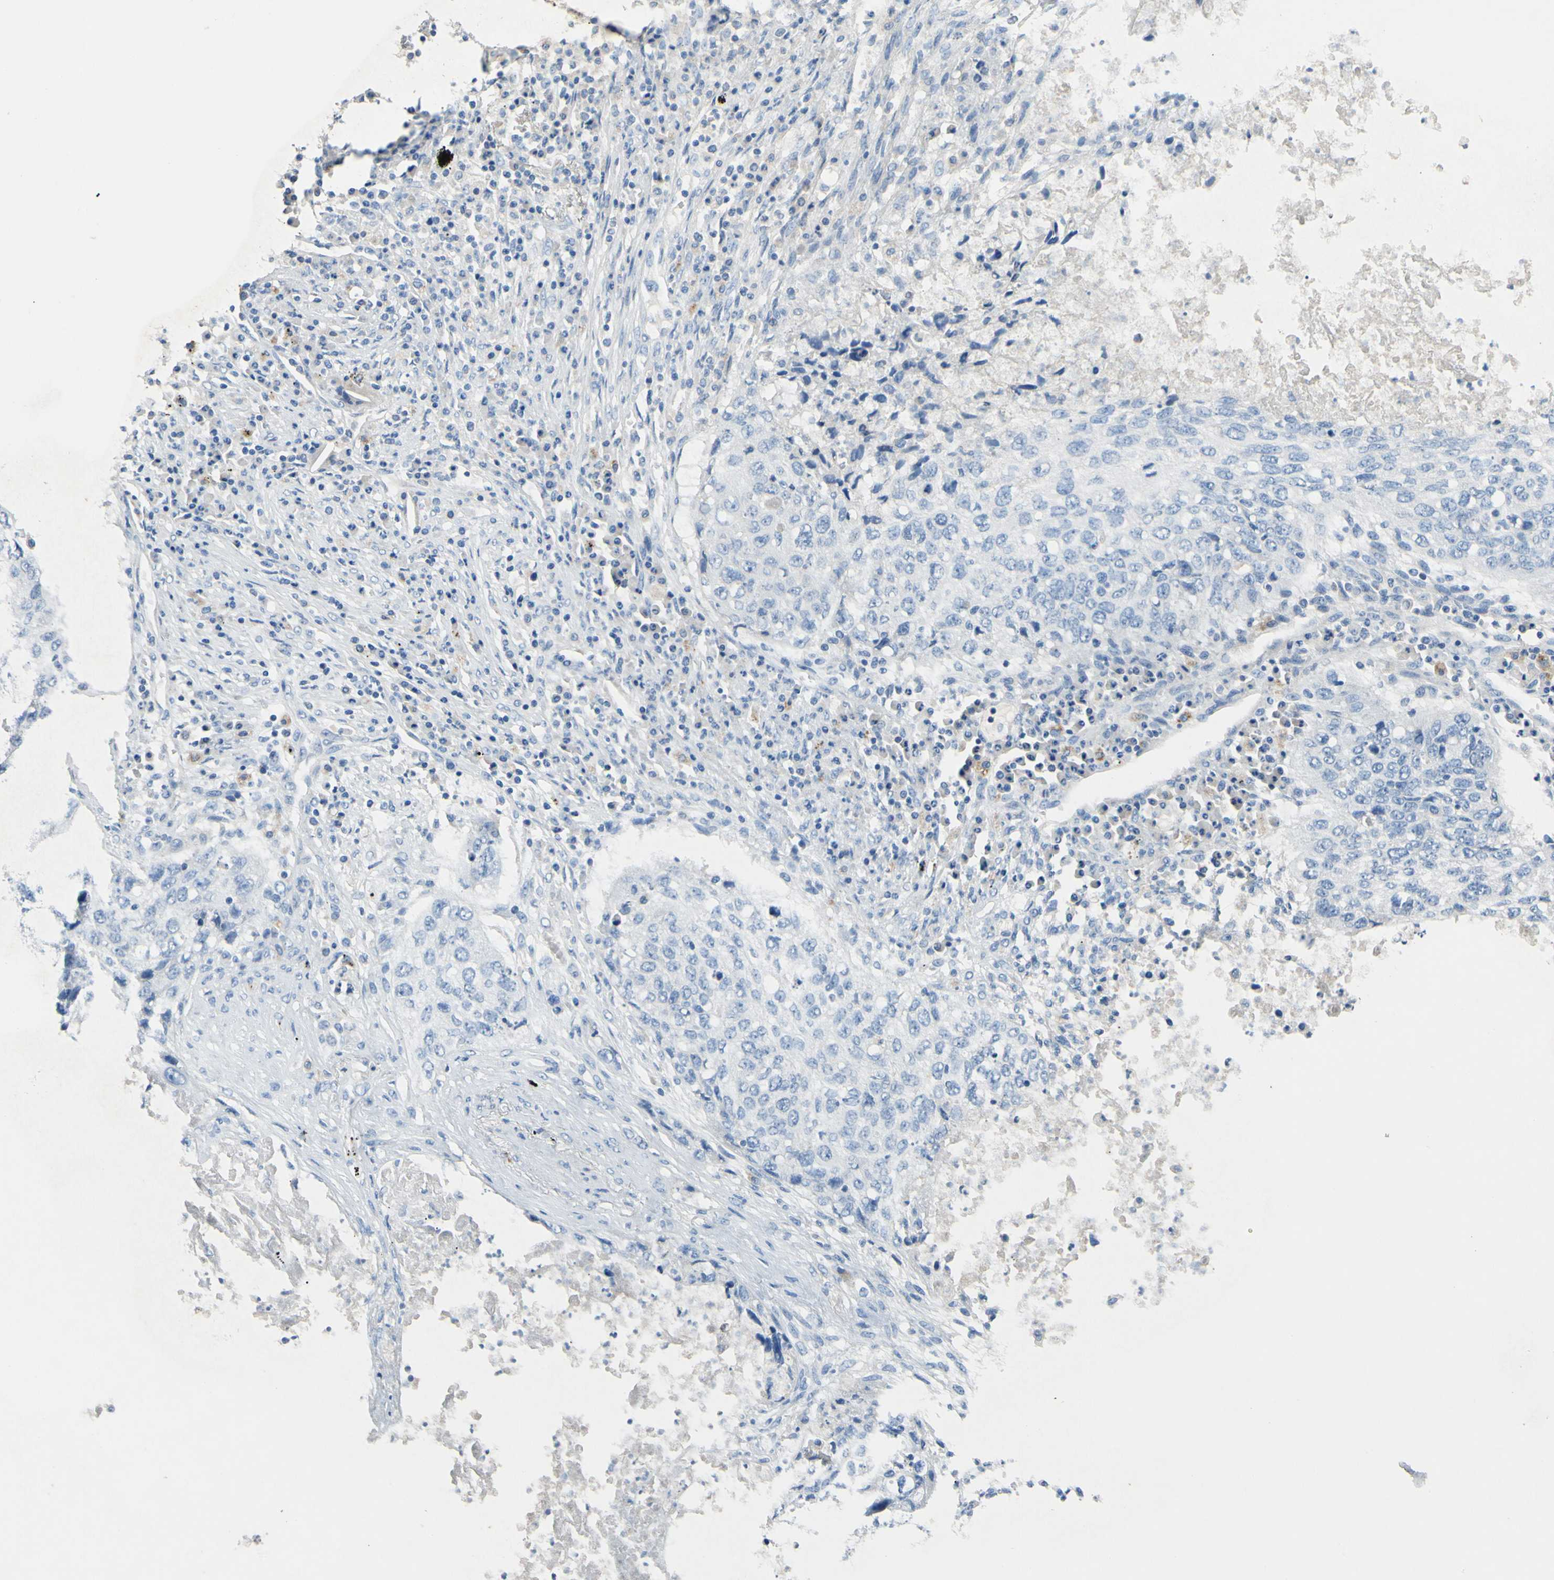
{"staining": {"intensity": "negative", "quantity": "none", "location": "none"}, "tissue": "lung cancer", "cell_type": "Tumor cells", "image_type": "cancer", "snomed": [{"axis": "morphology", "description": "Squamous cell carcinoma, NOS"}, {"axis": "topography", "description": "Lung"}], "caption": "Lung cancer (squamous cell carcinoma) stained for a protein using immunohistochemistry (IHC) demonstrates no positivity tumor cells.", "gene": "CDH10", "patient": {"sex": "female", "age": 63}}